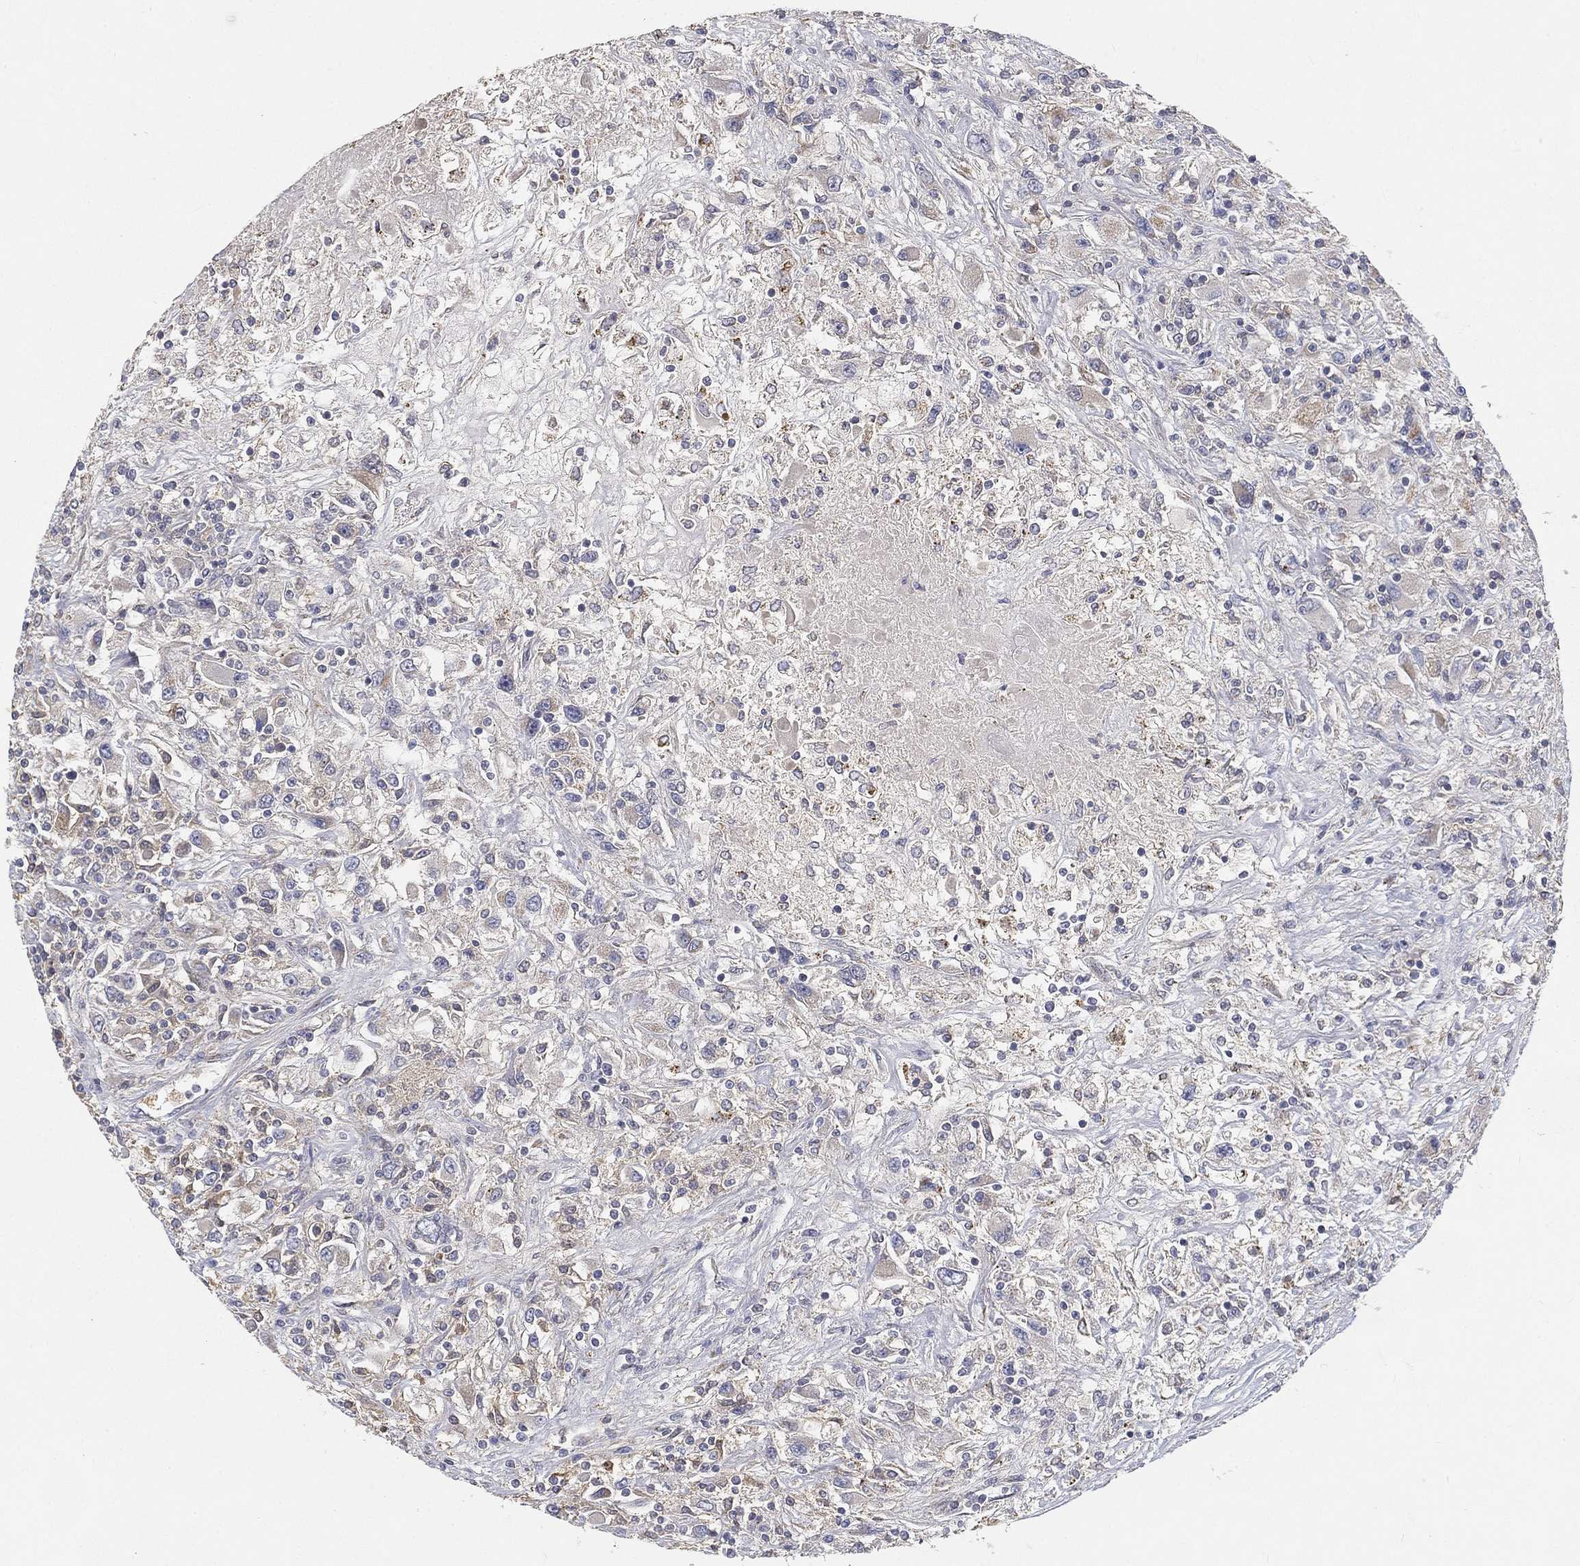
{"staining": {"intensity": "weak", "quantity": "<25%", "location": "cytoplasmic/membranous"}, "tissue": "renal cancer", "cell_type": "Tumor cells", "image_type": "cancer", "snomed": [{"axis": "morphology", "description": "Adenocarcinoma, NOS"}, {"axis": "topography", "description": "Kidney"}], "caption": "Renal adenocarcinoma was stained to show a protein in brown. There is no significant positivity in tumor cells.", "gene": "CTSL", "patient": {"sex": "female", "age": 67}}